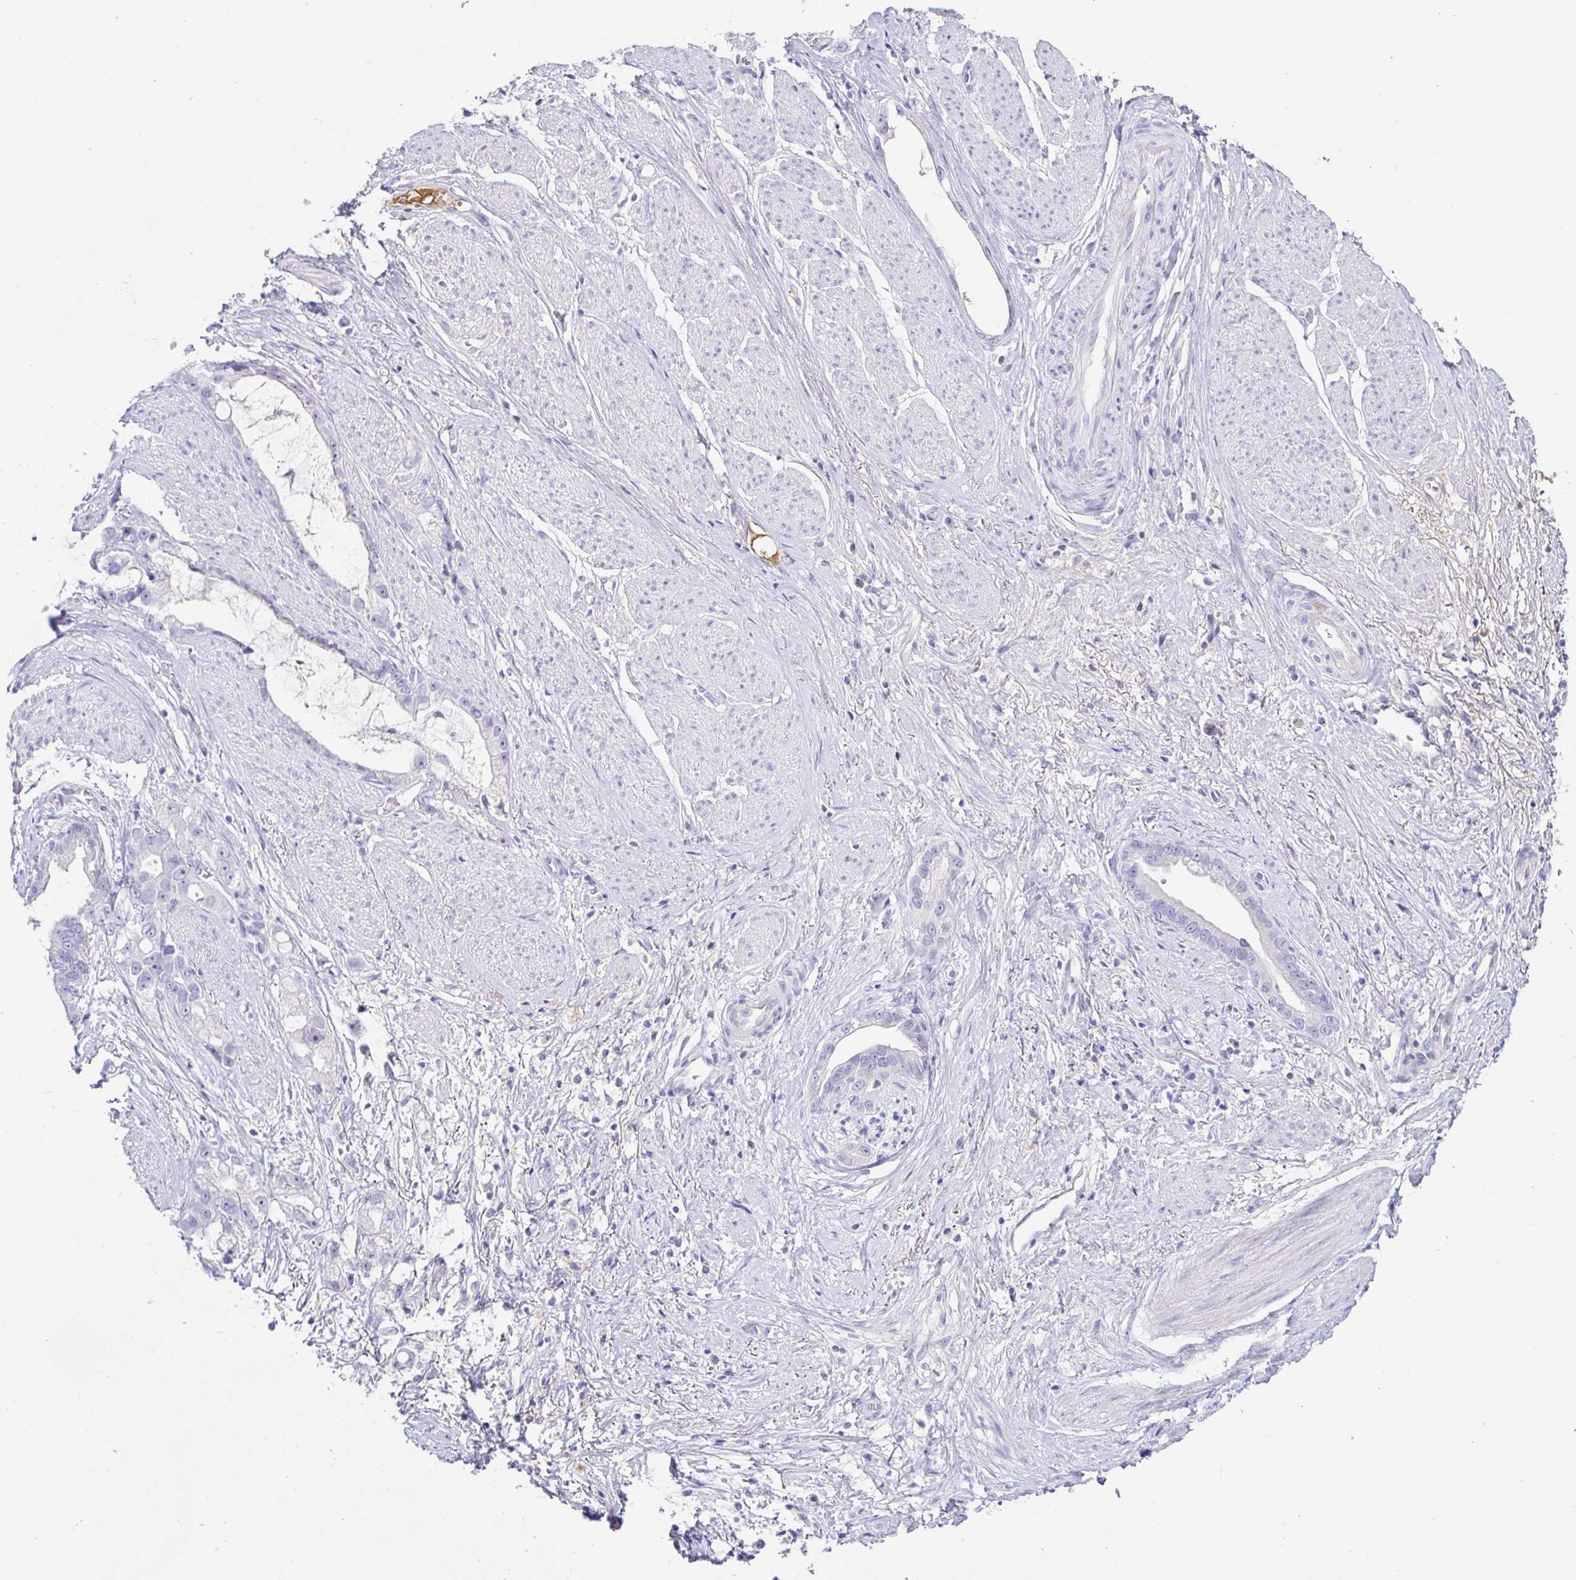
{"staining": {"intensity": "negative", "quantity": "none", "location": "none"}, "tissue": "stomach cancer", "cell_type": "Tumor cells", "image_type": "cancer", "snomed": [{"axis": "morphology", "description": "Adenocarcinoma, NOS"}, {"axis": "topography", "description": "Stomach"}], "caption": "This image is of stomach cancer stained with IHC to label a protein in brown with the nuclei are counter-stained blue. There is no expression in tumor cells.", "gene": "SAA4", "patient": {"sex": "male", "age": 55}}